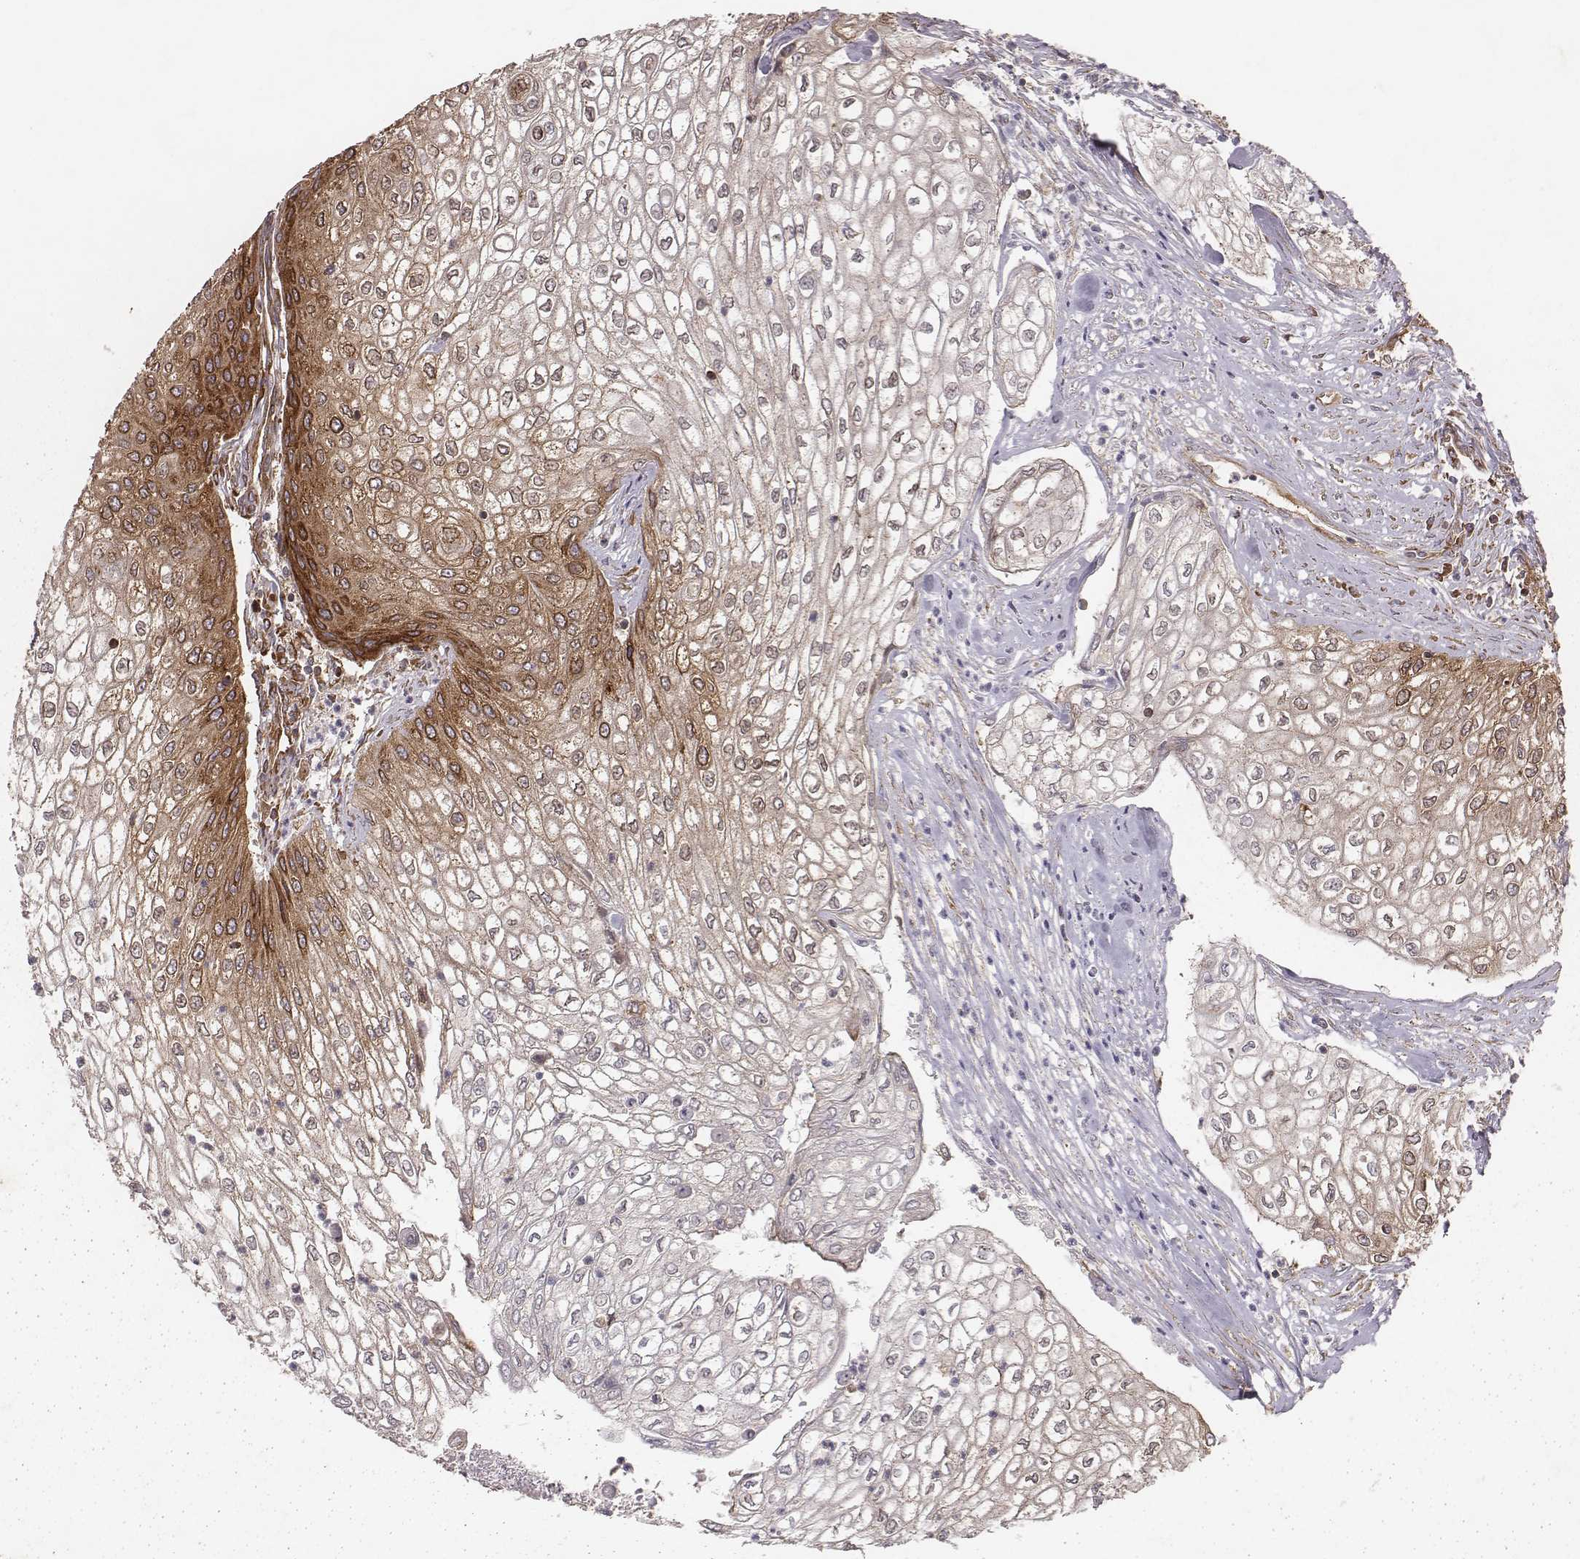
{"staining": {"intensity": "strong", "quantity": "<25%", "location": "cytoplasmic/membranous"}, "tissue": "urothelial cancer", "cell_type": "Tumor cells", "image_type": "cancer", "snomed": [{"axis": "morphology", "description": "Urothelial carcinoma, High grade"}, {"axis": "topography", "description": "Urinary bladder"}], "caption": "IHC image of neoplastic tissue: urothelial carcinoma (high-grade) stained using IHC shows medium levels of strong protein expression localized specifically in the cytoplasmic/membranous of tumor cells, appearing as a cytoplasmic/membranous brown color.", "gene": "TXLNA", "patient": {"sex": "male", "age": 62}}